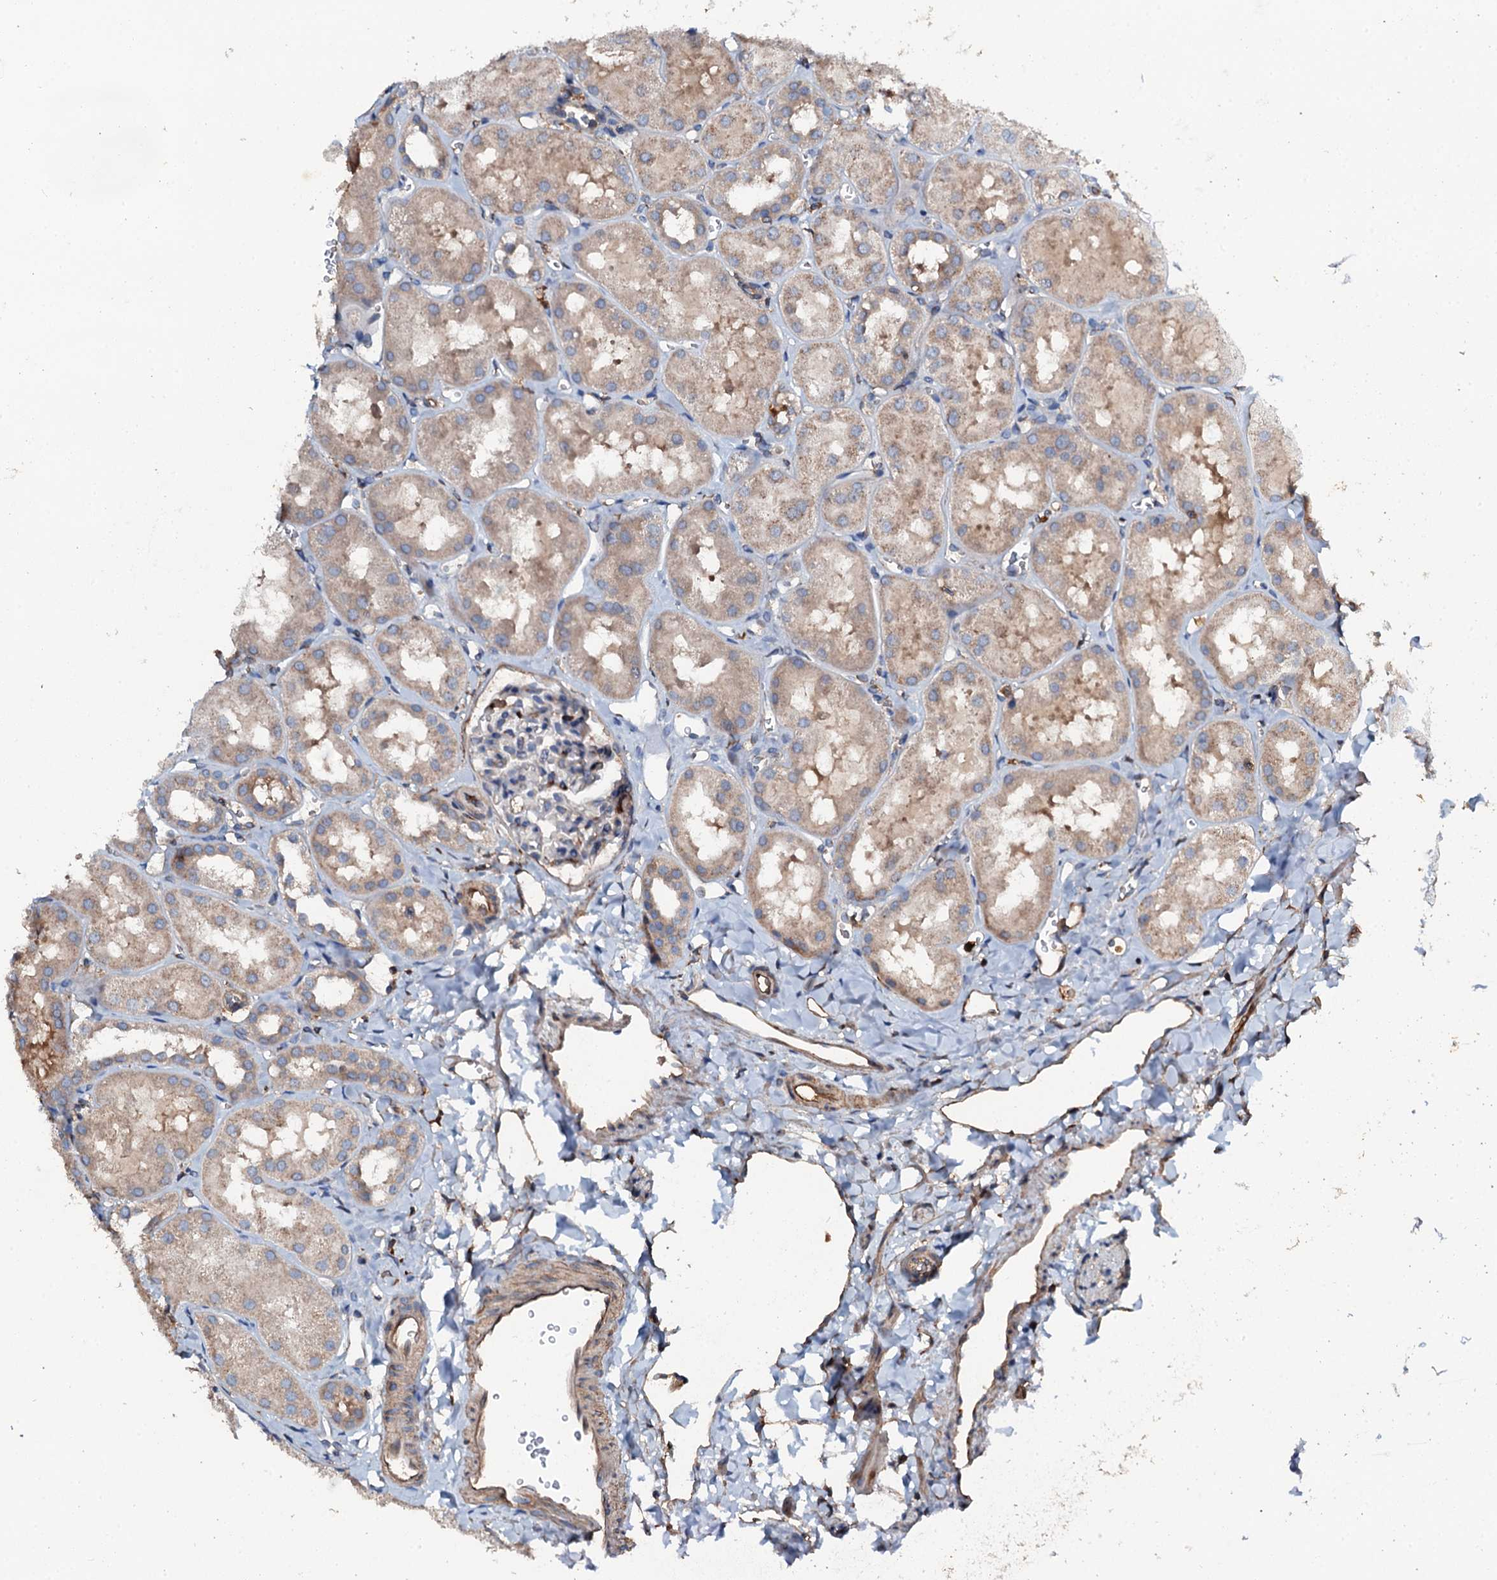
{"staining": {"intensity": "negative", "quantity": "none", "location": "none"}, "tissue": "kidney", "cell_type": "Cells in glomeruli", "image_type": "normal", "snomed": [{"axis": "morphology", "description": "Normal tissue, NOS"}, {"axis": "topography", "description": "Kidney"}, {"axis": "topography", "description": "Urinary bladder"}], "caption": "The immunohistochemistry (IHC) micrograph has no significant staining in cells in glomeruli of kidney.", "gene": "GRK2", "patient": {"sex": "male", "age": 16}}